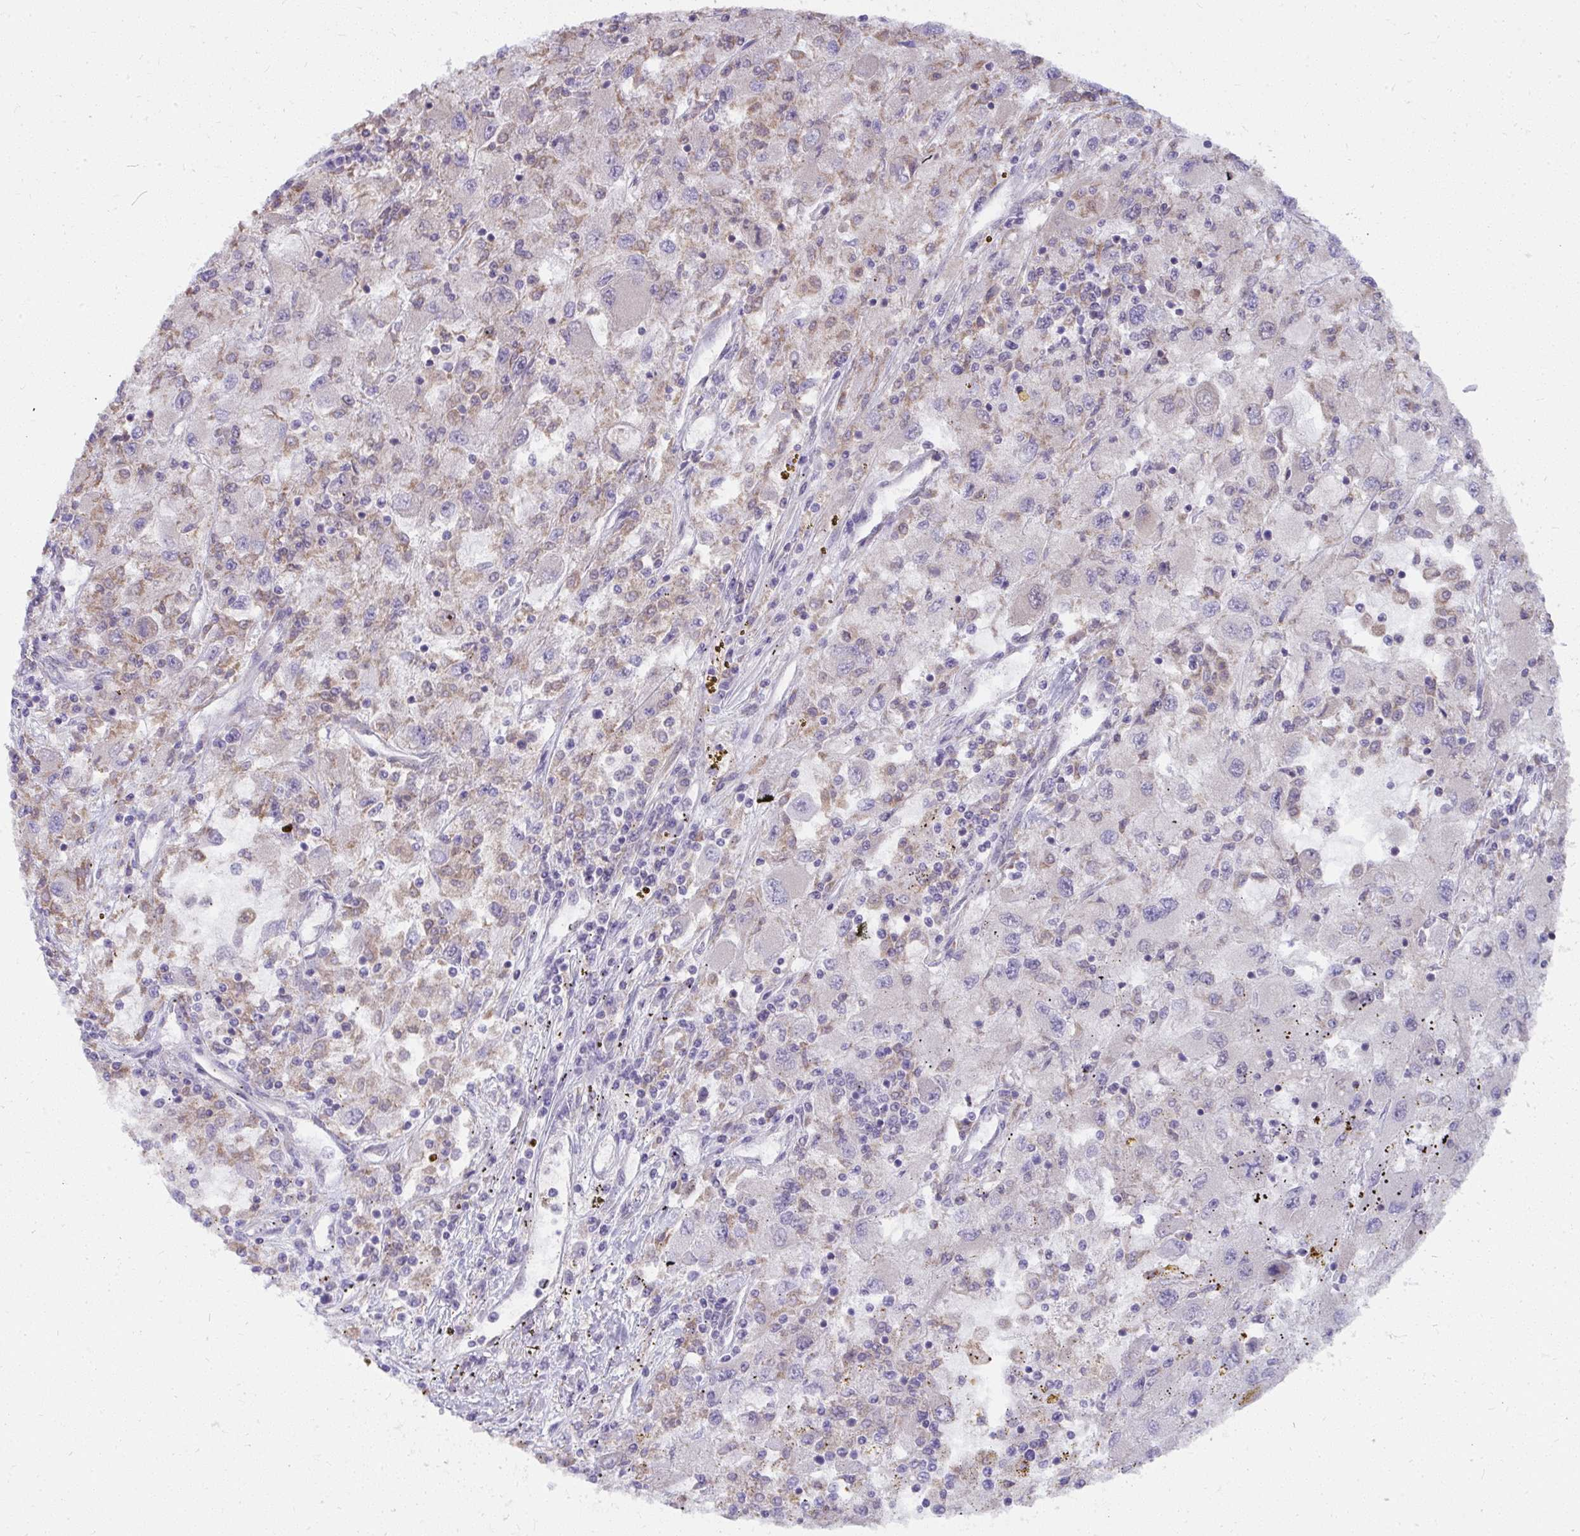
{"staining": {"intensity": "weak", "quantity": "<25%", "location": "cytoplasmic/membranous"}, "tissue": "renal cancer", "cell_type": "Tumor cells", "image_type": "cancer", "snomed": [{"axis": "morphology", "description": "Adenocarcinoma, NOS"}, {"axis": "topography", "description": "Kidney"}], "caption": "High magnification brightfield microscopy of renal cancer (adenocarcinoma) stained with DAB (brown) and counterstained with hematoxylin (blue): tumor cells show no significant expression.", "gene": "NMNAT1", "patient": {"sex": "female", "age": 67}}